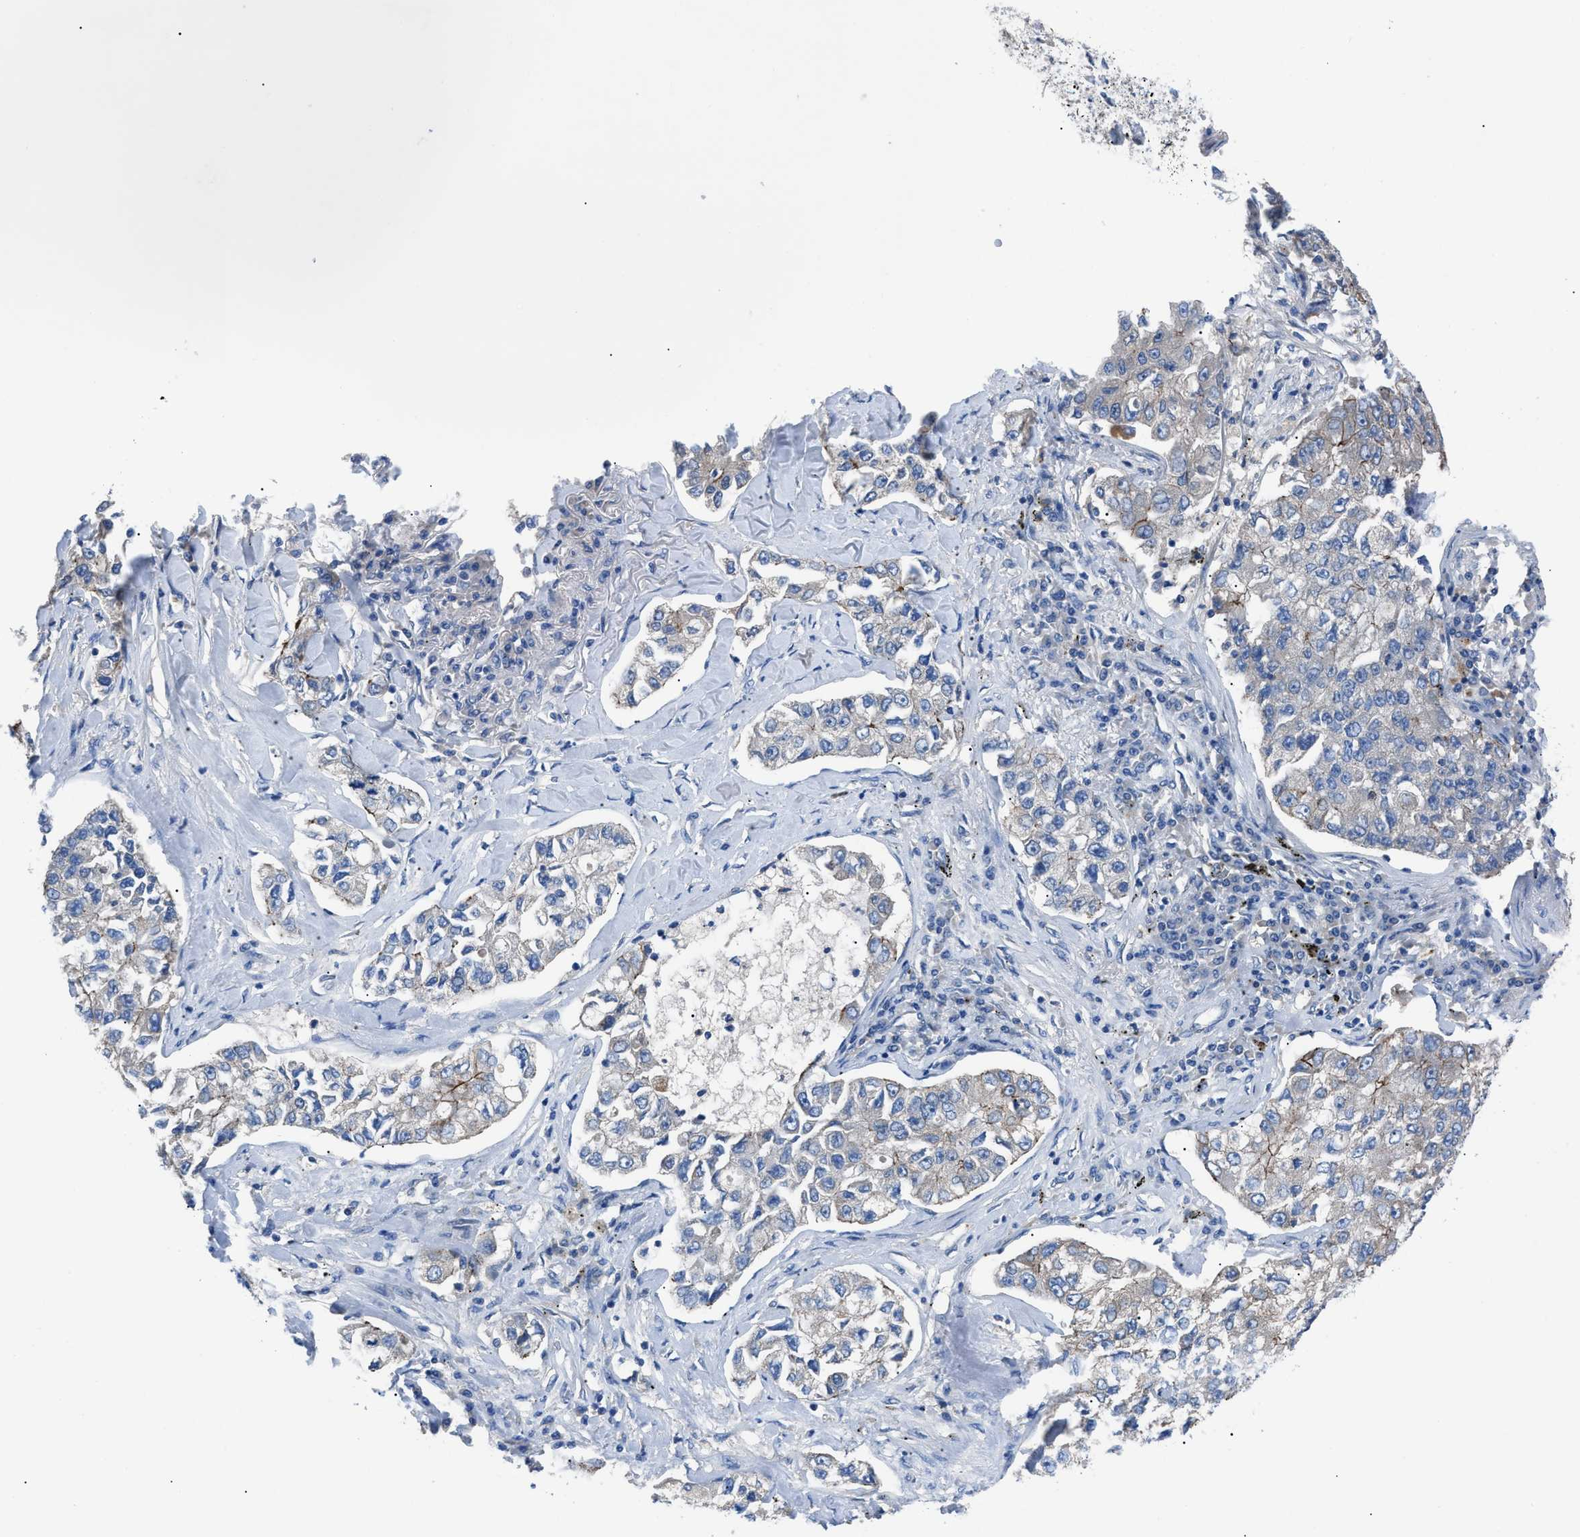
{"staining": {"intensity": "weak", "quantity": "<25%", "location": "cytoplasmic/membranous"}, "tissue": "lung cancer", "cell_type": "Tumor cells", "image_type": "cancer", "snomed": [{"axis": "morphology", "description": "Adenocarcinoma, NOS"}, {"axis": "topography", "description": "Lung"}], "caption": "This is a micrograph of immunohistochemistry (IHC) staining of lung cancer (adenocarcinoma), which shows no positivity in tumor cells.", "gene": "ZDHHC24", "patient": {"sex": "male", "age": 49}}